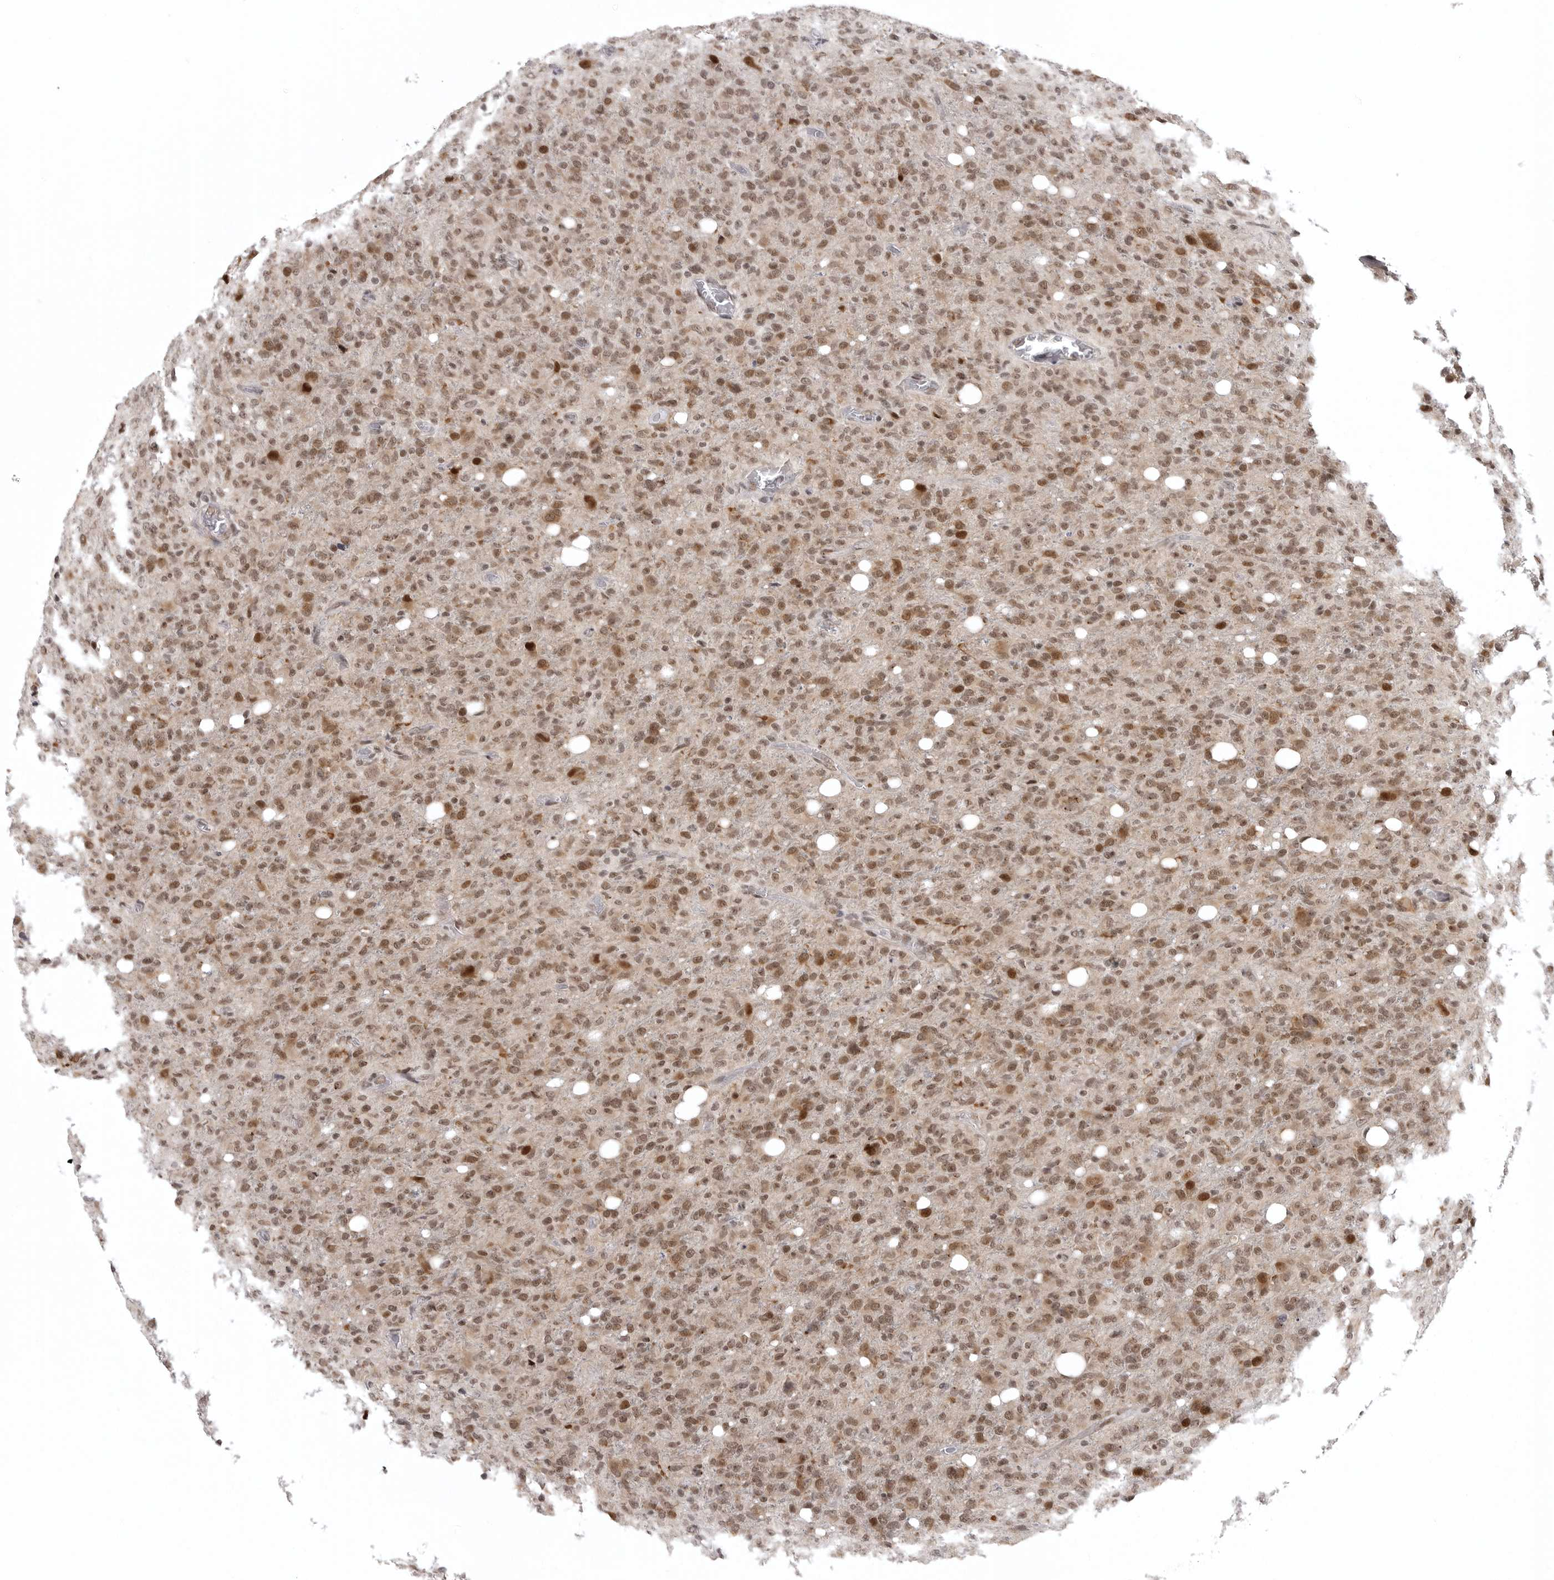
{"staining": {"intensity": "moderate", "quantity": ">75%", "location": "nuclear"}, "tissue": "glioma", "cell_type": "Tumor cells", "image_type": "cancer", "snomed": [{"axis": "morphology", "description": "Glioma, malignant, High grade"}, {"axis": "topography", "description": "Brain"}], "caption": "Malignant high-grade glioma stained for a protein (brown) demonstrates moderate nuclear positive expression in approximately >75% of tumor cells.", "gene": "PRDM10", "patient": {"sex": "female", "age": 57}}